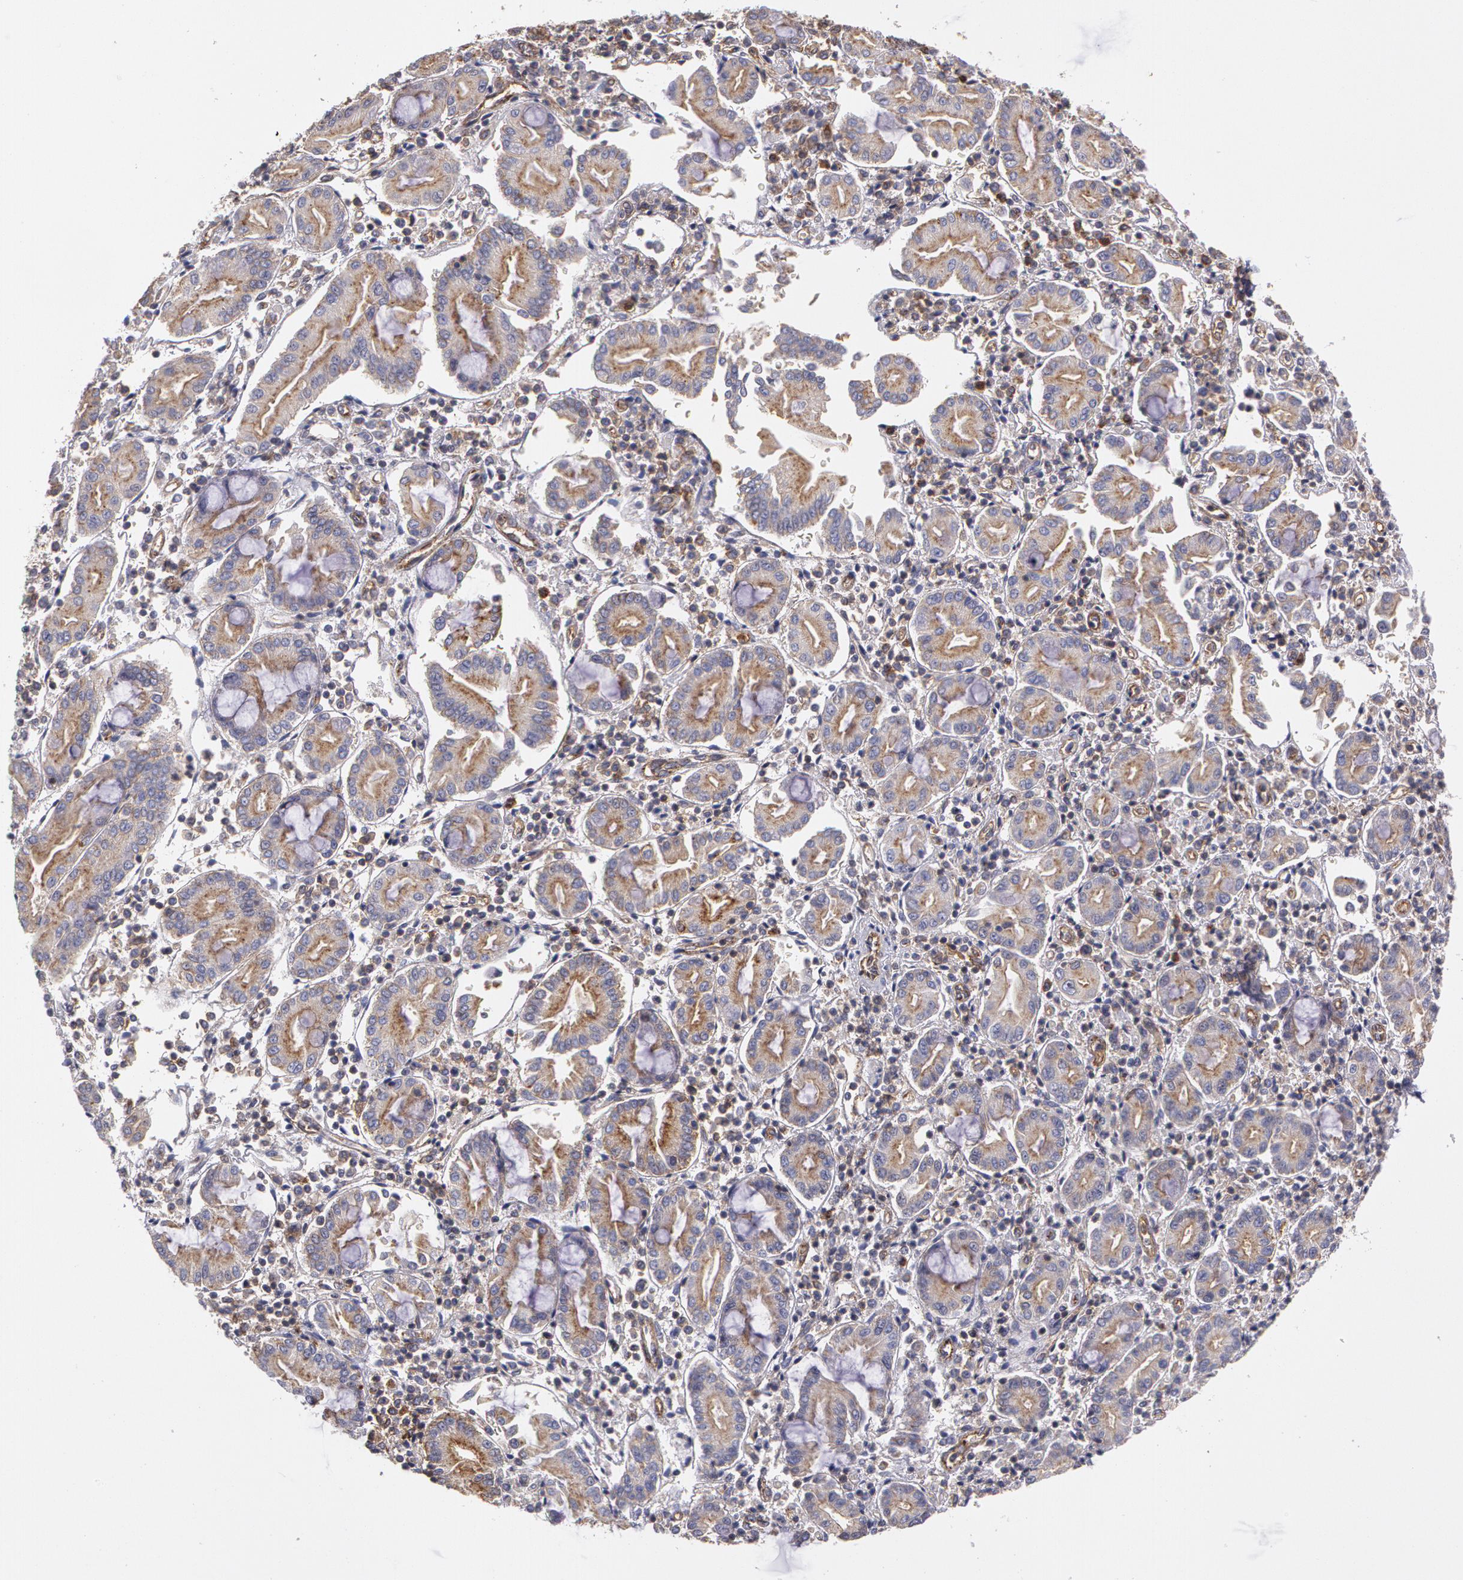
{"staining": {"intensity": "moderate", "quantity": ">75%", "location": "cytoplasmic/membranous"}, "tissue": "pancreatic cancer", "cell_type": "Tumor cells", "image_type": "cancer", "snomed": [{"axis": "morphology", "description": "Adenocarcinoma, NOS"}, {"axis": "topography", "description": "Pancreas"}], "caption": "The micrograph shows immunohistochemical staining of adenocarcinoma (pancreatic). There is moderate cytoplasmic/membranous staining is present in approximately >75% of tumor cells.", "gene": "FLOT2", "patient": {"sex": "female", "age": 57}}